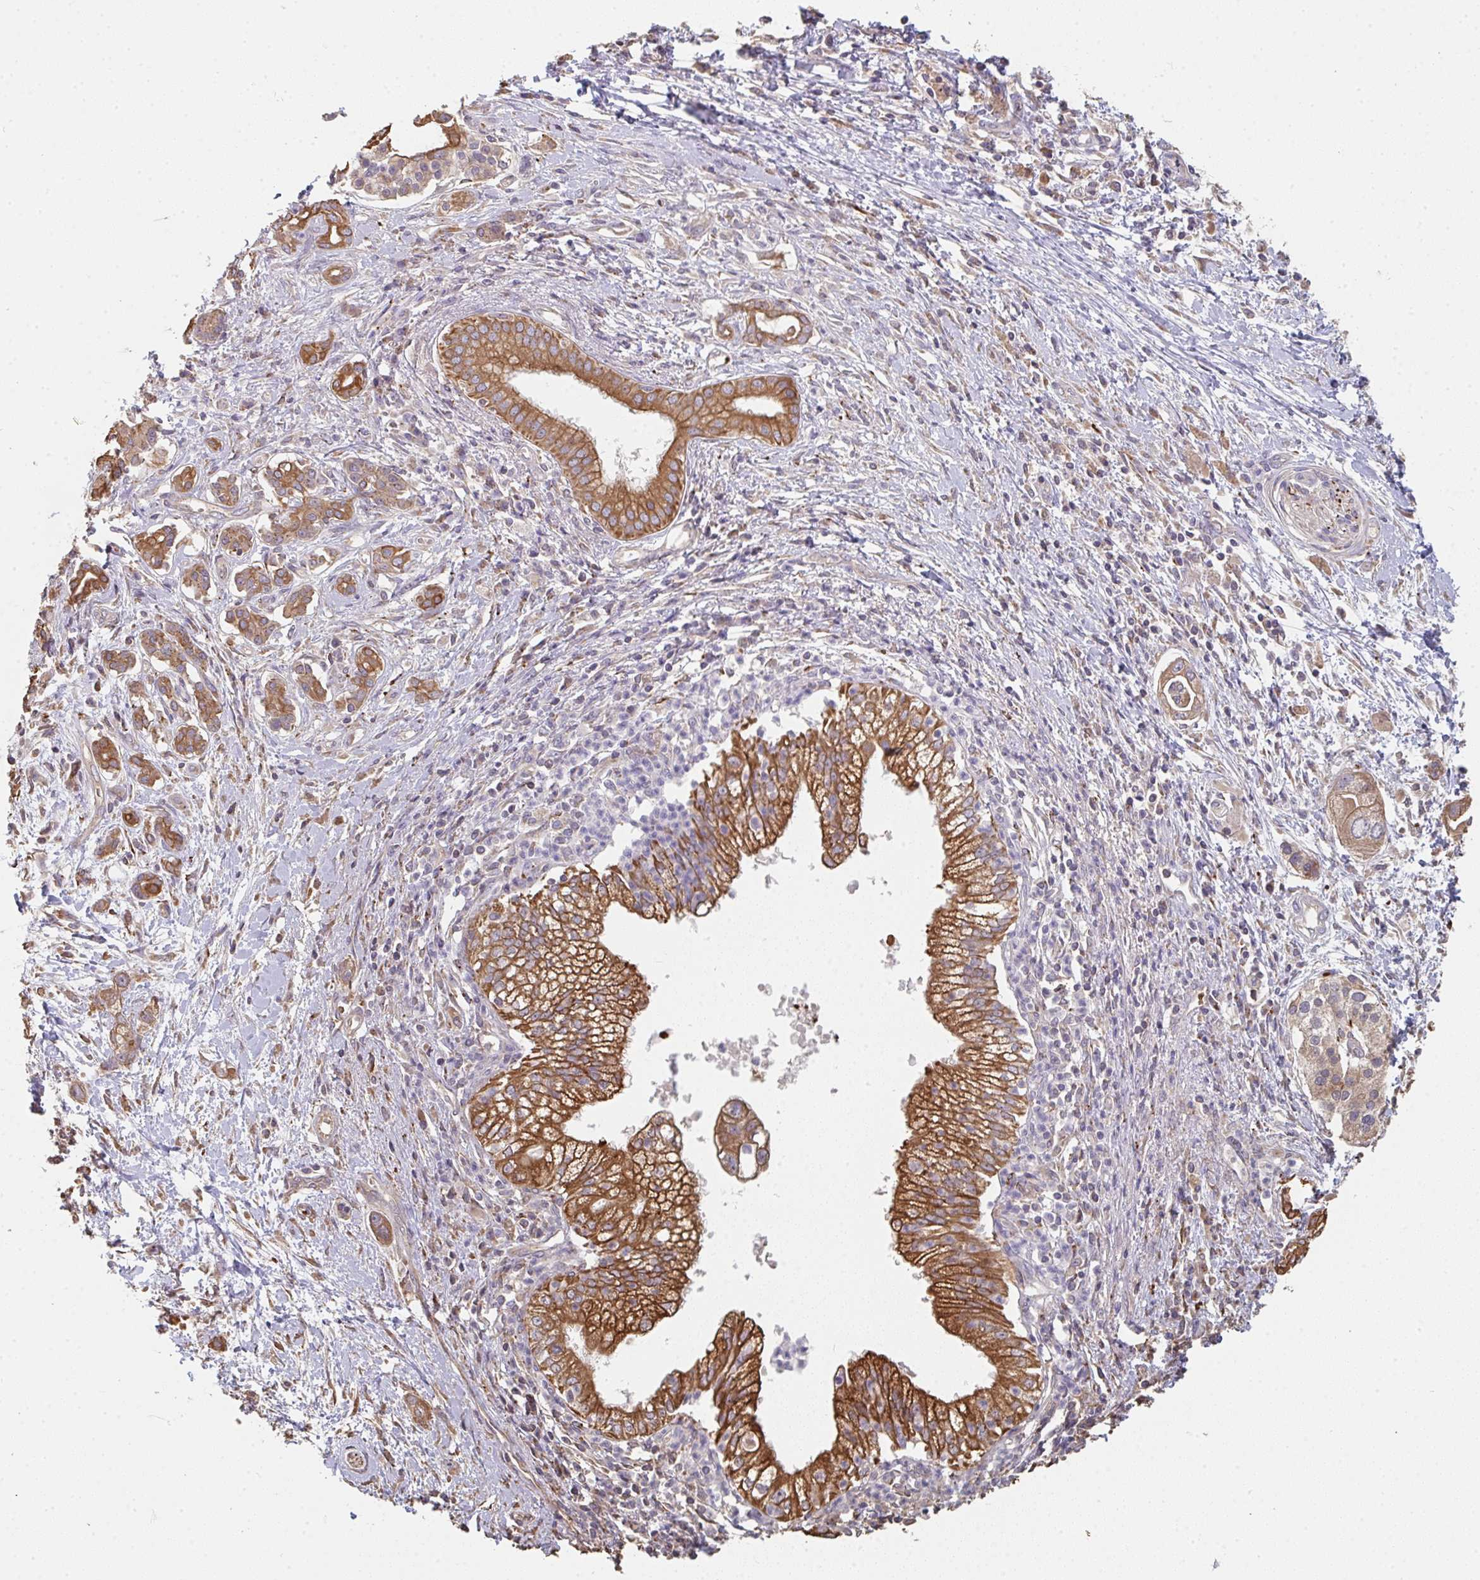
{"staining": {"intensity": "moderate", "quantity": ">75%", "location": "cytoplasmic/membranous"}, "tissue": "pancreatic cancer", "cell_type": "Tumor cells", "image_type": "cancer", "snomed": [{"axis": "morphology", "description": "Adenocarcinoma, NOS"}, {"axis": "topography", "description": "Pancreas"}], "caption": "Immunohistochemistry (IHC) (DAB (3,3'-diaminobenzidine)) staining of human pancreatic adenocarcinoma reveals moderate cytoplasmic/membranous protein expression in about >75% of tumor cells. The staining was performed using DAB (3,3'-diaminobenzidine) to visualize the protein expression in brown, while the nuclei were stained in blue with hematoxylin (Magnification: 20x).", "gene": "POLG", "patient": {"sex": "male", "age": 70}}